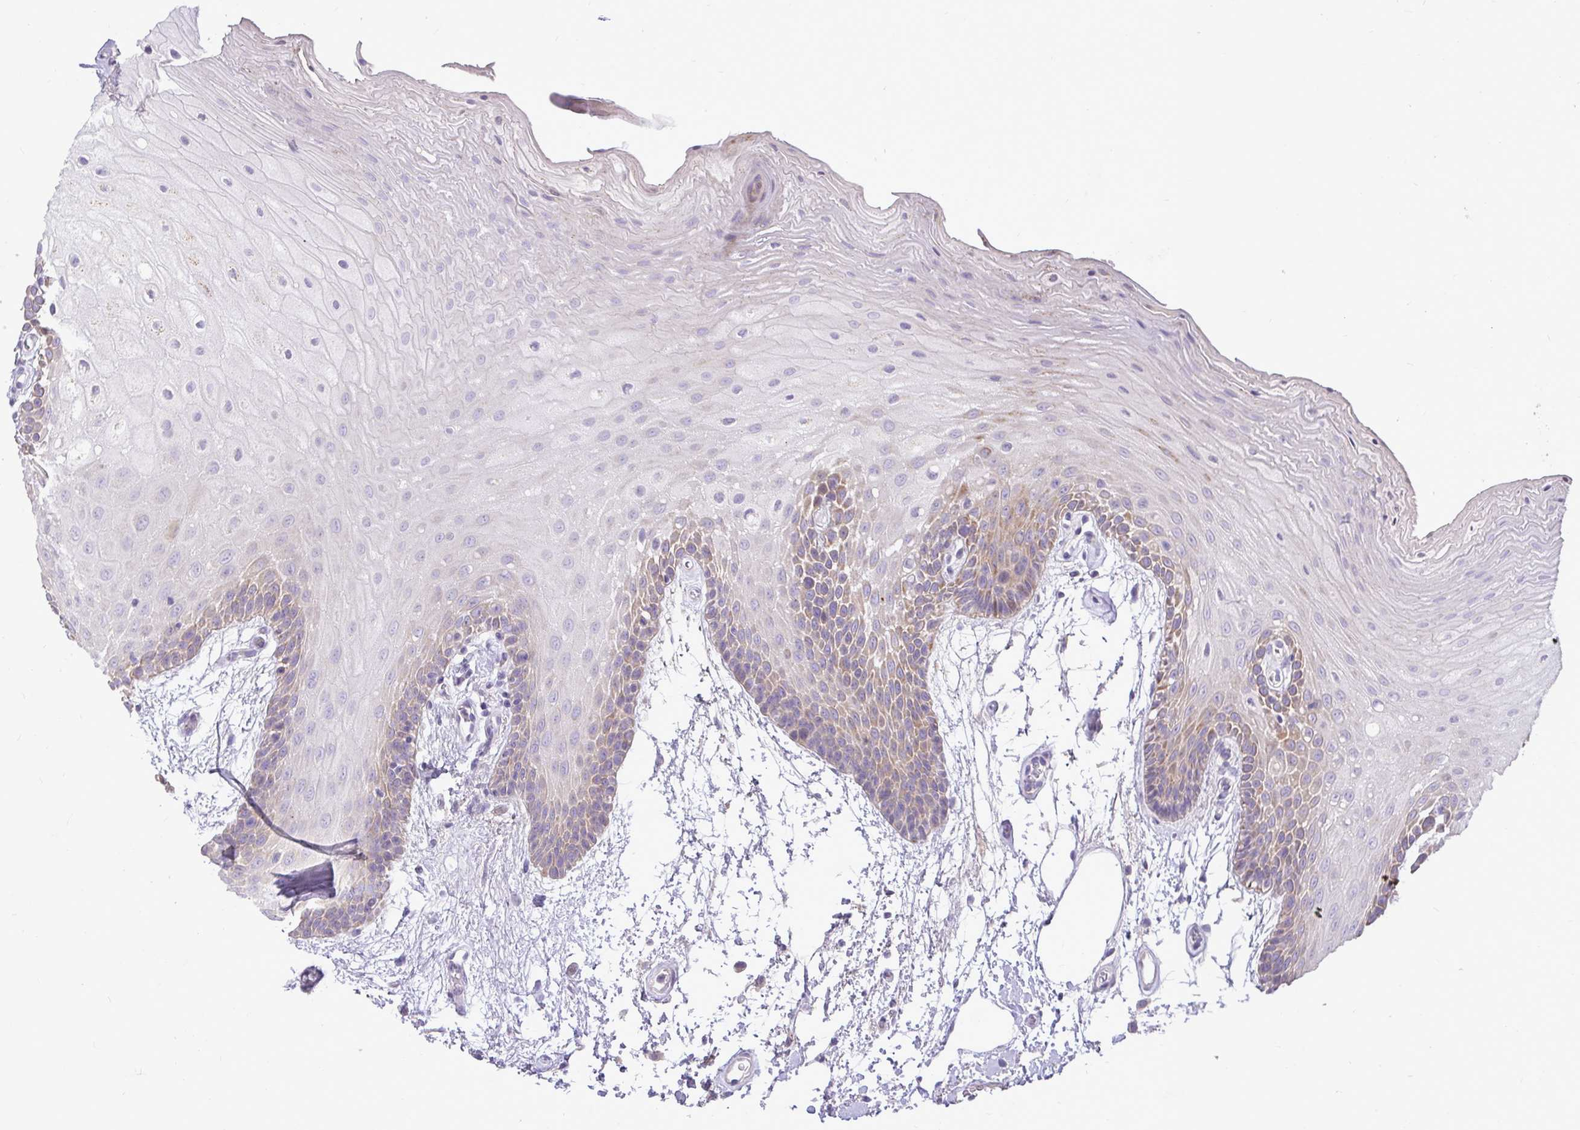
{"staining": {"intensity": "moderate", "quantity": "<25%", "location": "cytoplasmic/membranous"}, "tissue": "oral mucosa", "cell_type": "Squamous epithelial cells", "image_type": "normal", "snomed": [{"axis": "morphology", "description": "Normal tissue, NOS"}, {"axis": "morphology", "description": "Squamous cell carcinoma, NOS"}, {"axis": "topography", "description": "Oral tissue"}, {"axis": "topography", "description": "Tounge, NOS"}, {"axis": "topography", "description": "Head-Neck"}], "caption": "Protein expression analysis of normal human oral mucosa reveals moderate cytoplasmic/membranous expression in approximately <25% of squamous epithelial cells. Immunohistochemistry stains the protein in brown and the nuclei are stained blue.", "gene": "STRIP1", "patient": {"sex": "male", "age": 62}}